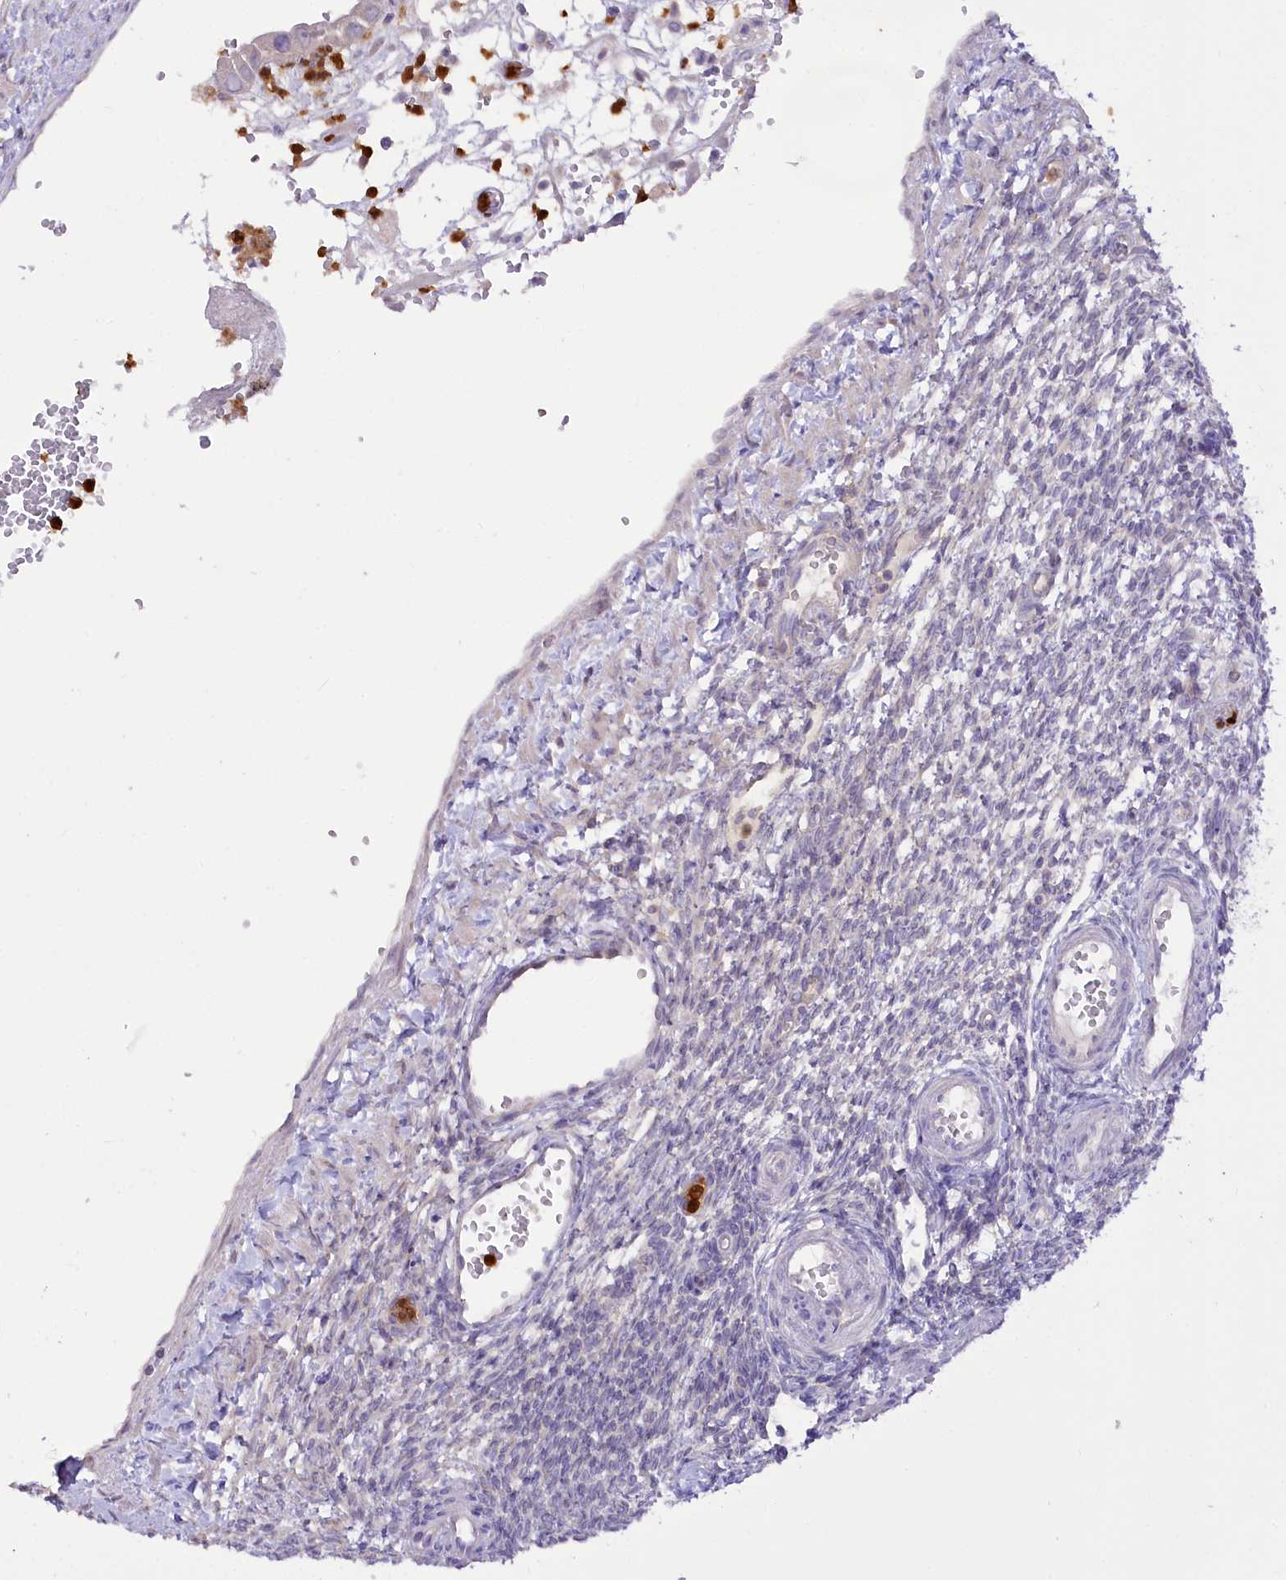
{"staining": {"intensity": "negative", "quantity": "none", "location": "none"}, "tissue": "ovary", "cell_type": "Ovarian stroma cells", "image_type": "normal", "snomed": [{"axis": "morphology", "description": "Normal tissue, NOS"}, {"axis": "morphology", "description": "Cyst, NOS"}, {"axis": "topography", "description": "Ovary"}], "caption": "Immunohistochemistry (IHC) image of normal human ovary stained for a protein (brown), which demonstrates no positivity in ovarian stroma cells.", "gene": "DPYD", "patient": {"sex": "female", "age": 33}}